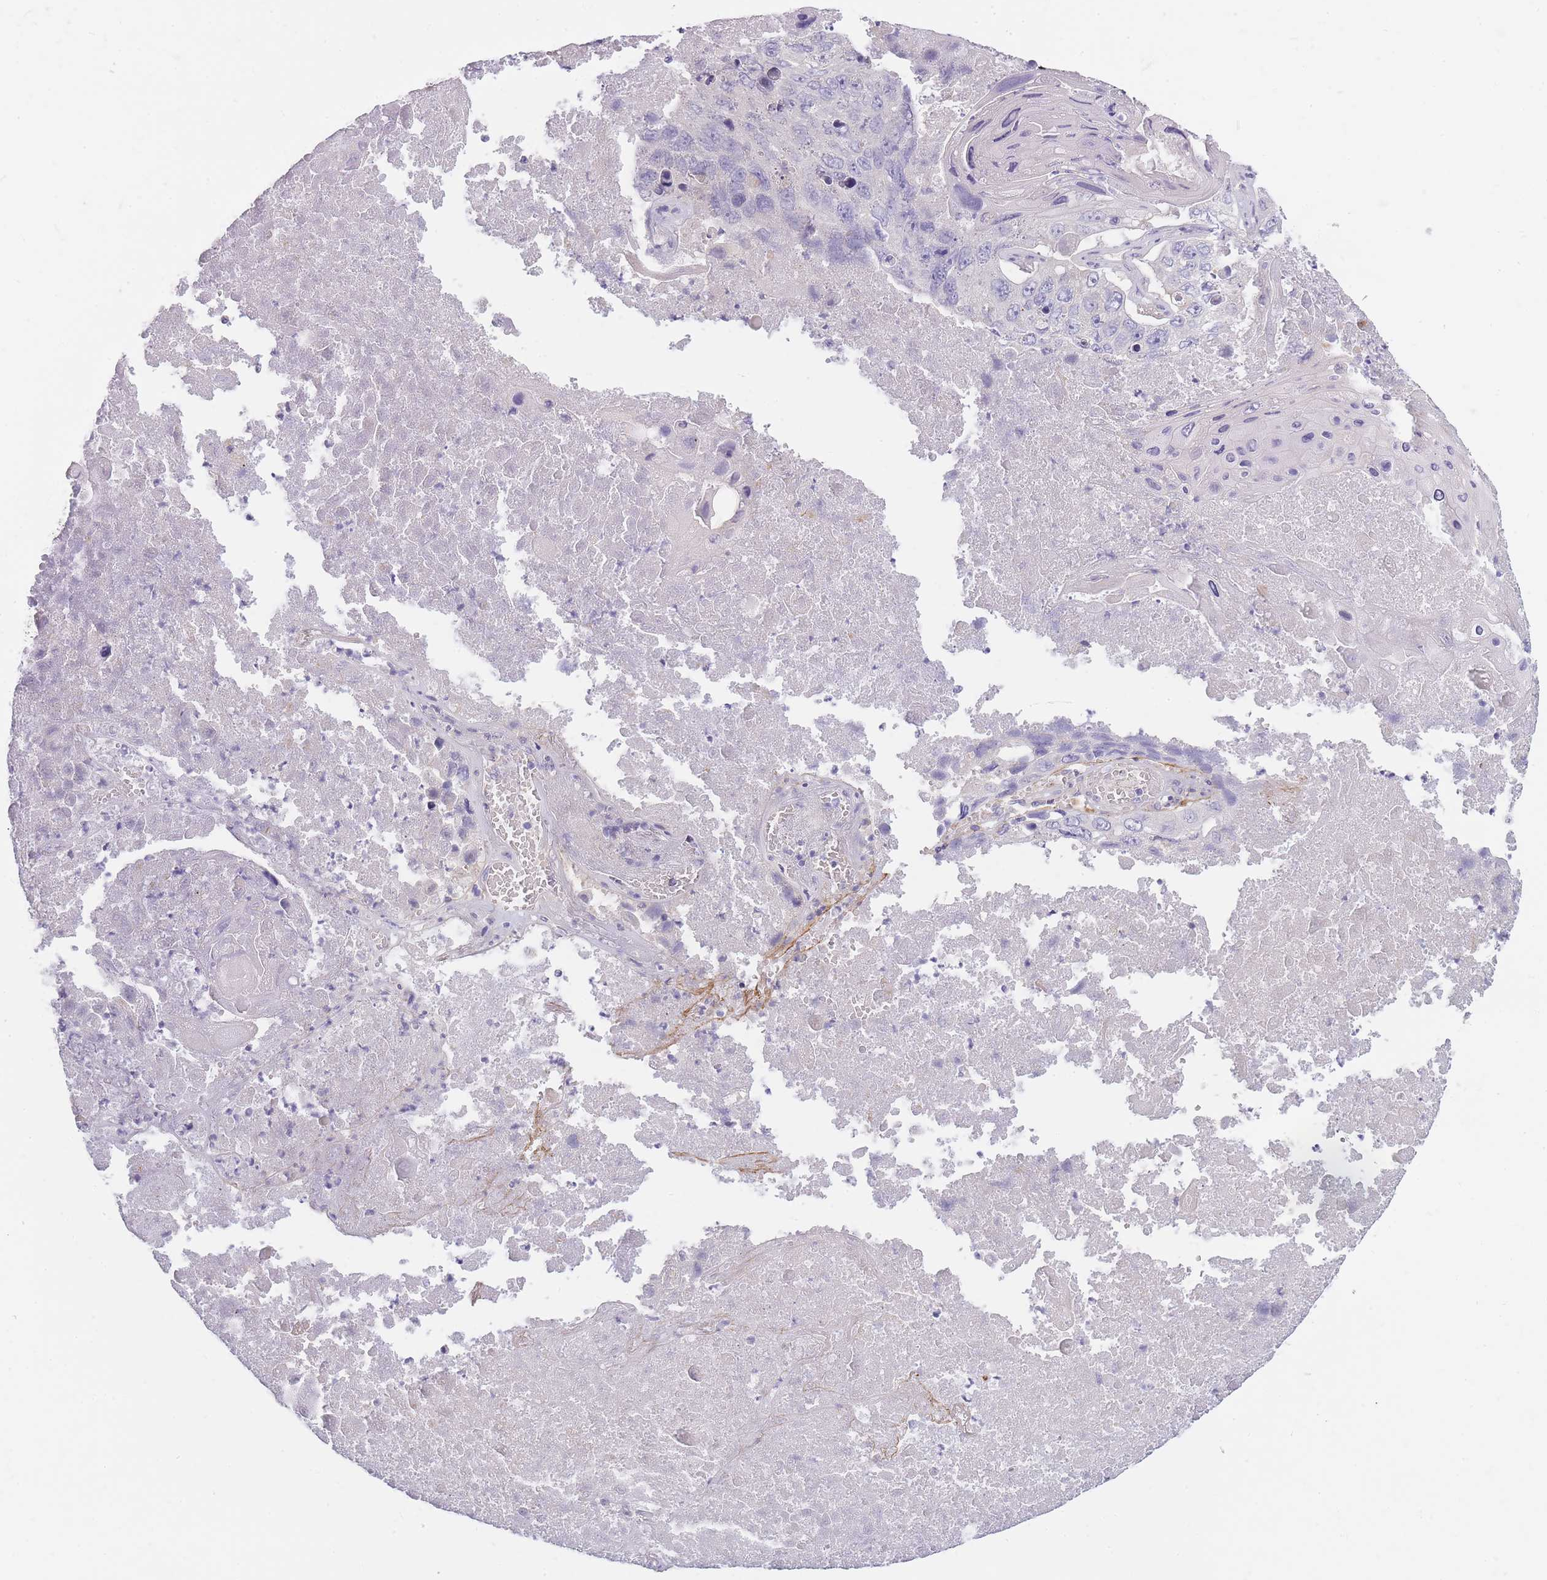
{"staining": {"intensity": "negative", "quantity": "none", "location": "none"}, "tissue": "lung cancer", "cell_type": "Tumor cells", "image_type": "cancer", "snomed": [{"axis": "morphology", "description": "Squamous cell carcinoma, NOS"}, {"axis": "topography", "description": "Lung"}], "caption": "Tumor cells are negative for brown protein staining in lung cancer.", "gene": "AP3M2", "patient": {"sex": "male", "age": 61}}